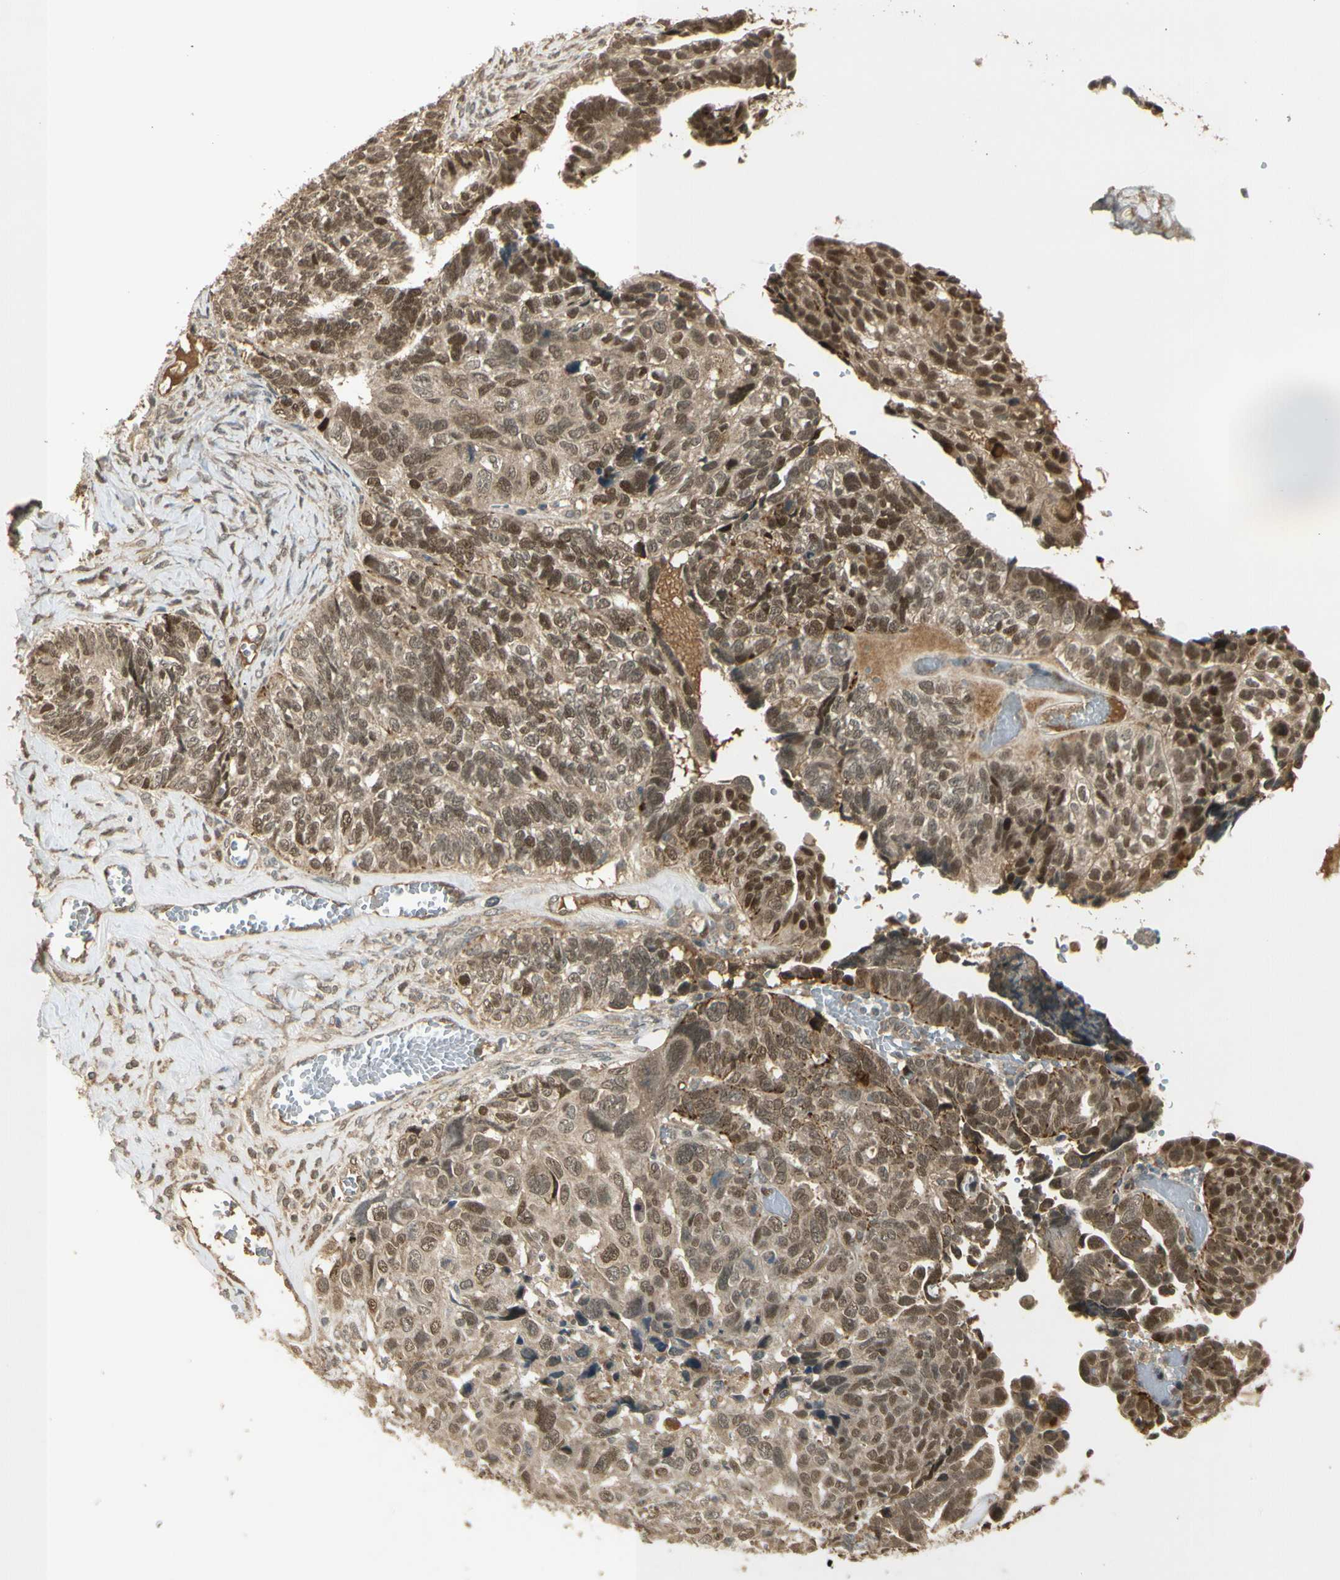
{"staining": {"intensity": "moderate", "quantity": ">75%", "location": "nuclear"}, "tissue": "ovarian cancer", "cell_type": "Tumor cells", "image_type": "cancer", "snomed": [{"axis": "morphology", "description": "Cystadenocarcinoma, serous, NOS"}, {"axis": "topography", "description": "Ovary"}], "caption": "This micrograph exhibits IHC staining of serous cystadenocarcinoma (ovarian), with medium moderate nuclear staining in approximately >75% of tumor cells.", "gene": "GMEB2", "patient": {"sex": "female", "age": 79}}